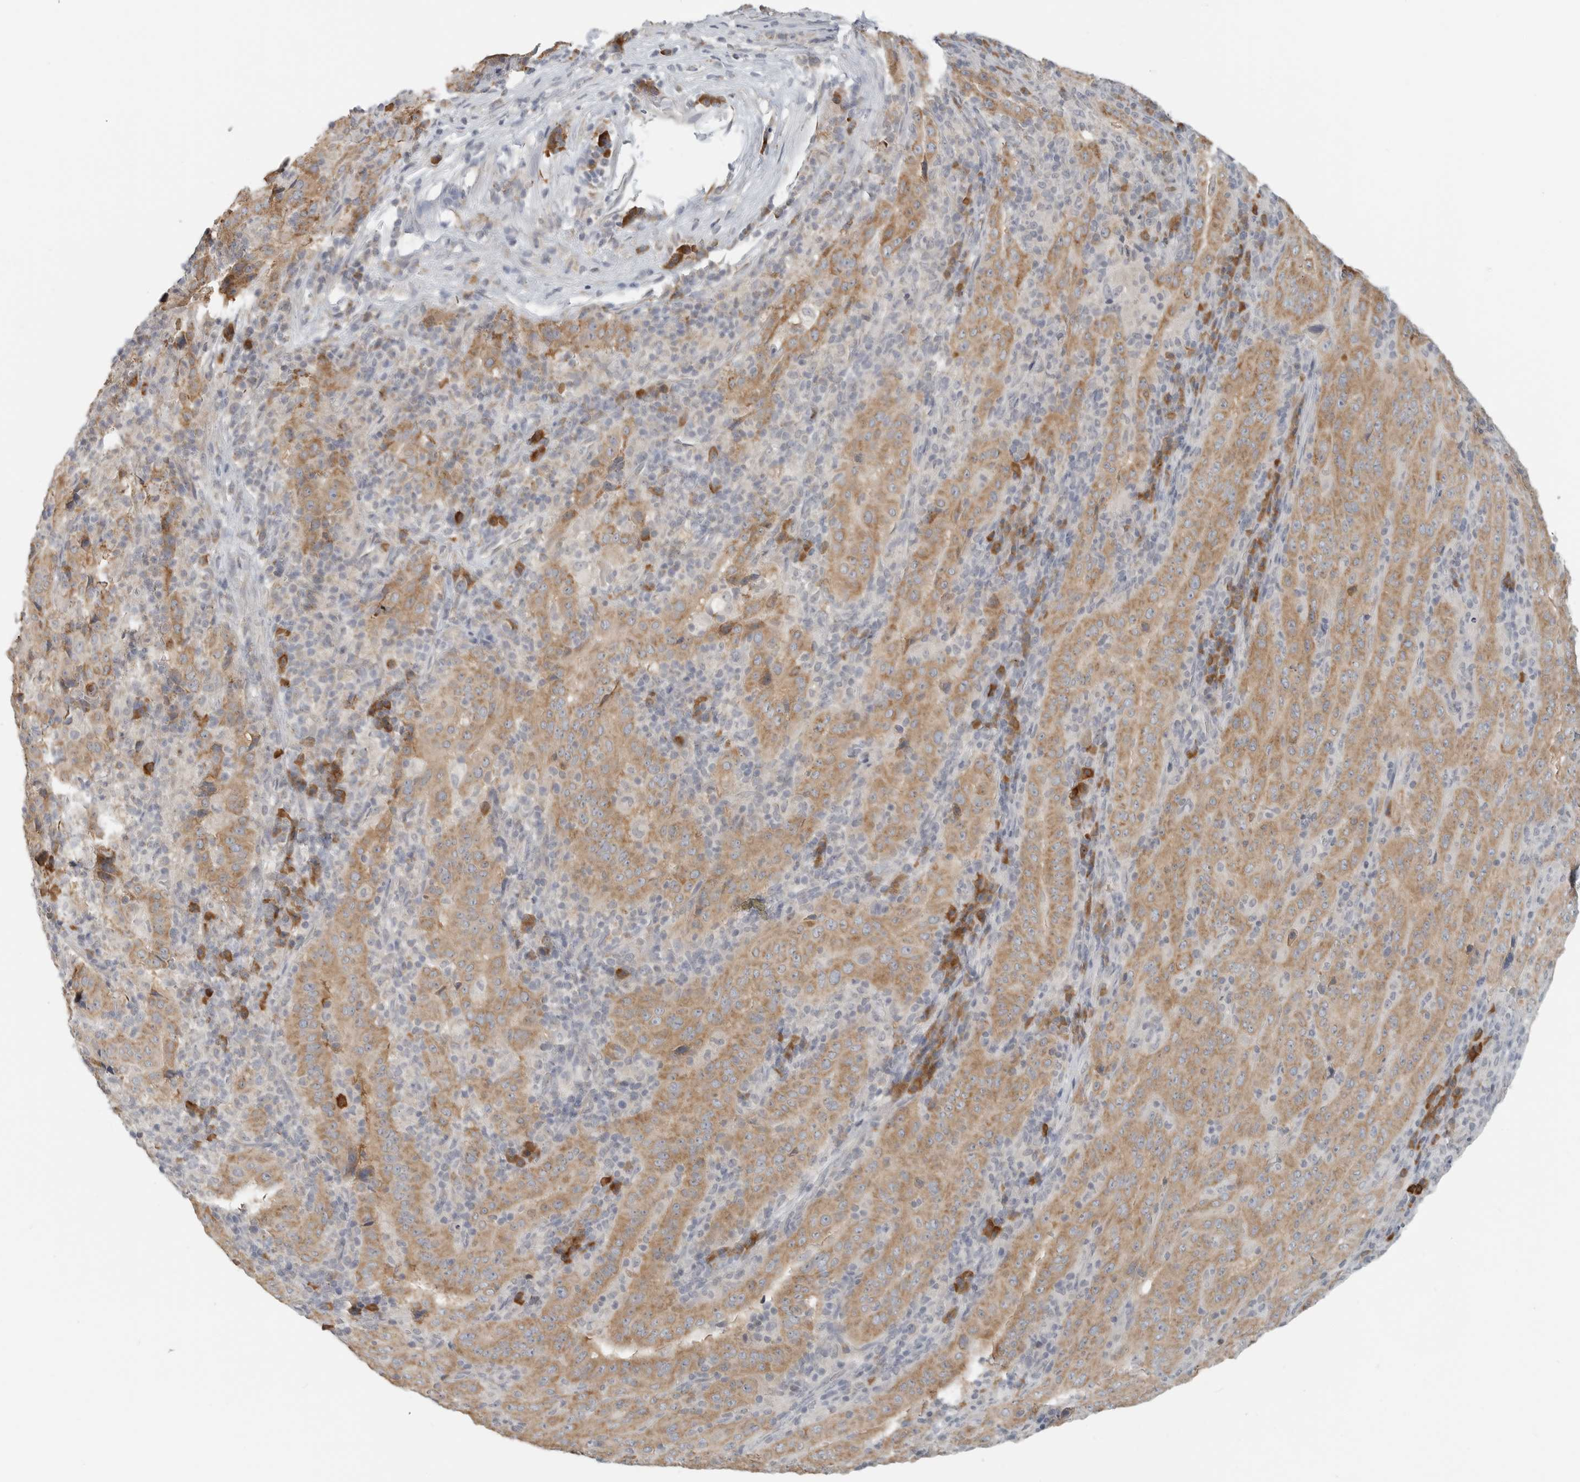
{"staining": {"intensity": "moderate", "quantity": ">75%", "location": "cytoplasmic/membranous"}, "tissue": "pancreatic cancer", "cell_type": "Tumor cells", "image_type": "cancer", "snomed": [{"axis": "morphology", "description": "Adenocarcinoma, NOS"}, {"axis": "topography", "description": "Pancreas"}], "caption": "Immunohistochemical staining of human pancreatic cancer (adenocarcinoma) displays medium levels of moderate cytoplasmic/membranous staining in about >75% of tumor cells.", "gene": "IL12RB2", "patient": {"sex": "male", "age": 63}}